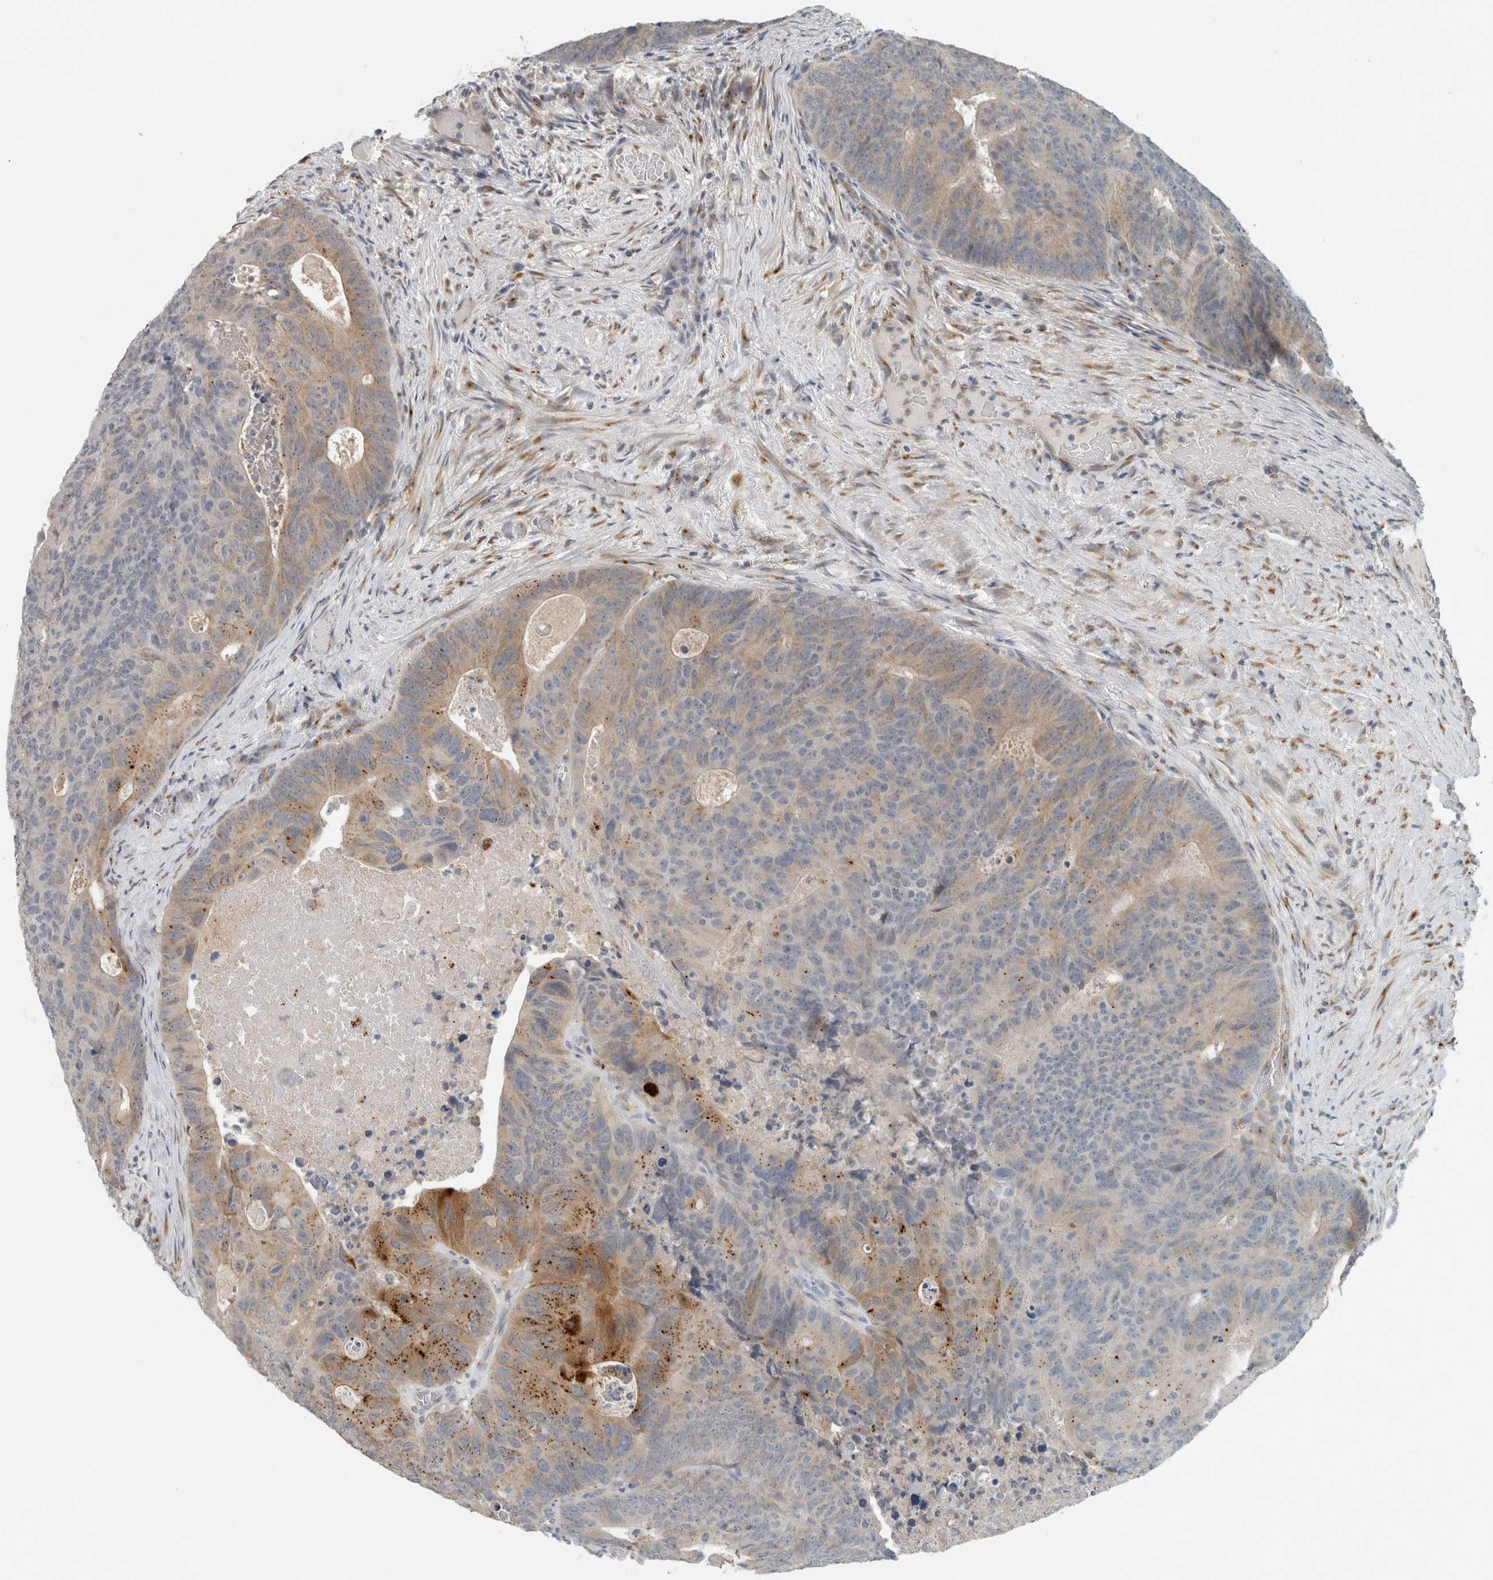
{"staining": {"intensity": "strong", "quantity": "<25%", "location": "cytoplasmic/membranous"}, "tissue": "colorectal cancer", "cell_type": "Tumor cells", "image_type": "cancer", "snomed": [{"axis": "morphology", "description": "Adenocarcinoma, NOS"}, {"axis": "topography", "description": "Colon"}], "caption": "IHC of human colorectal adenocarcinoma reveals medium levels of strong cytoplasmic/membranous expression in about <25% of tumor cells.", "gene": "KIF1C", "patient": {"sex": "male", "age": 87}}